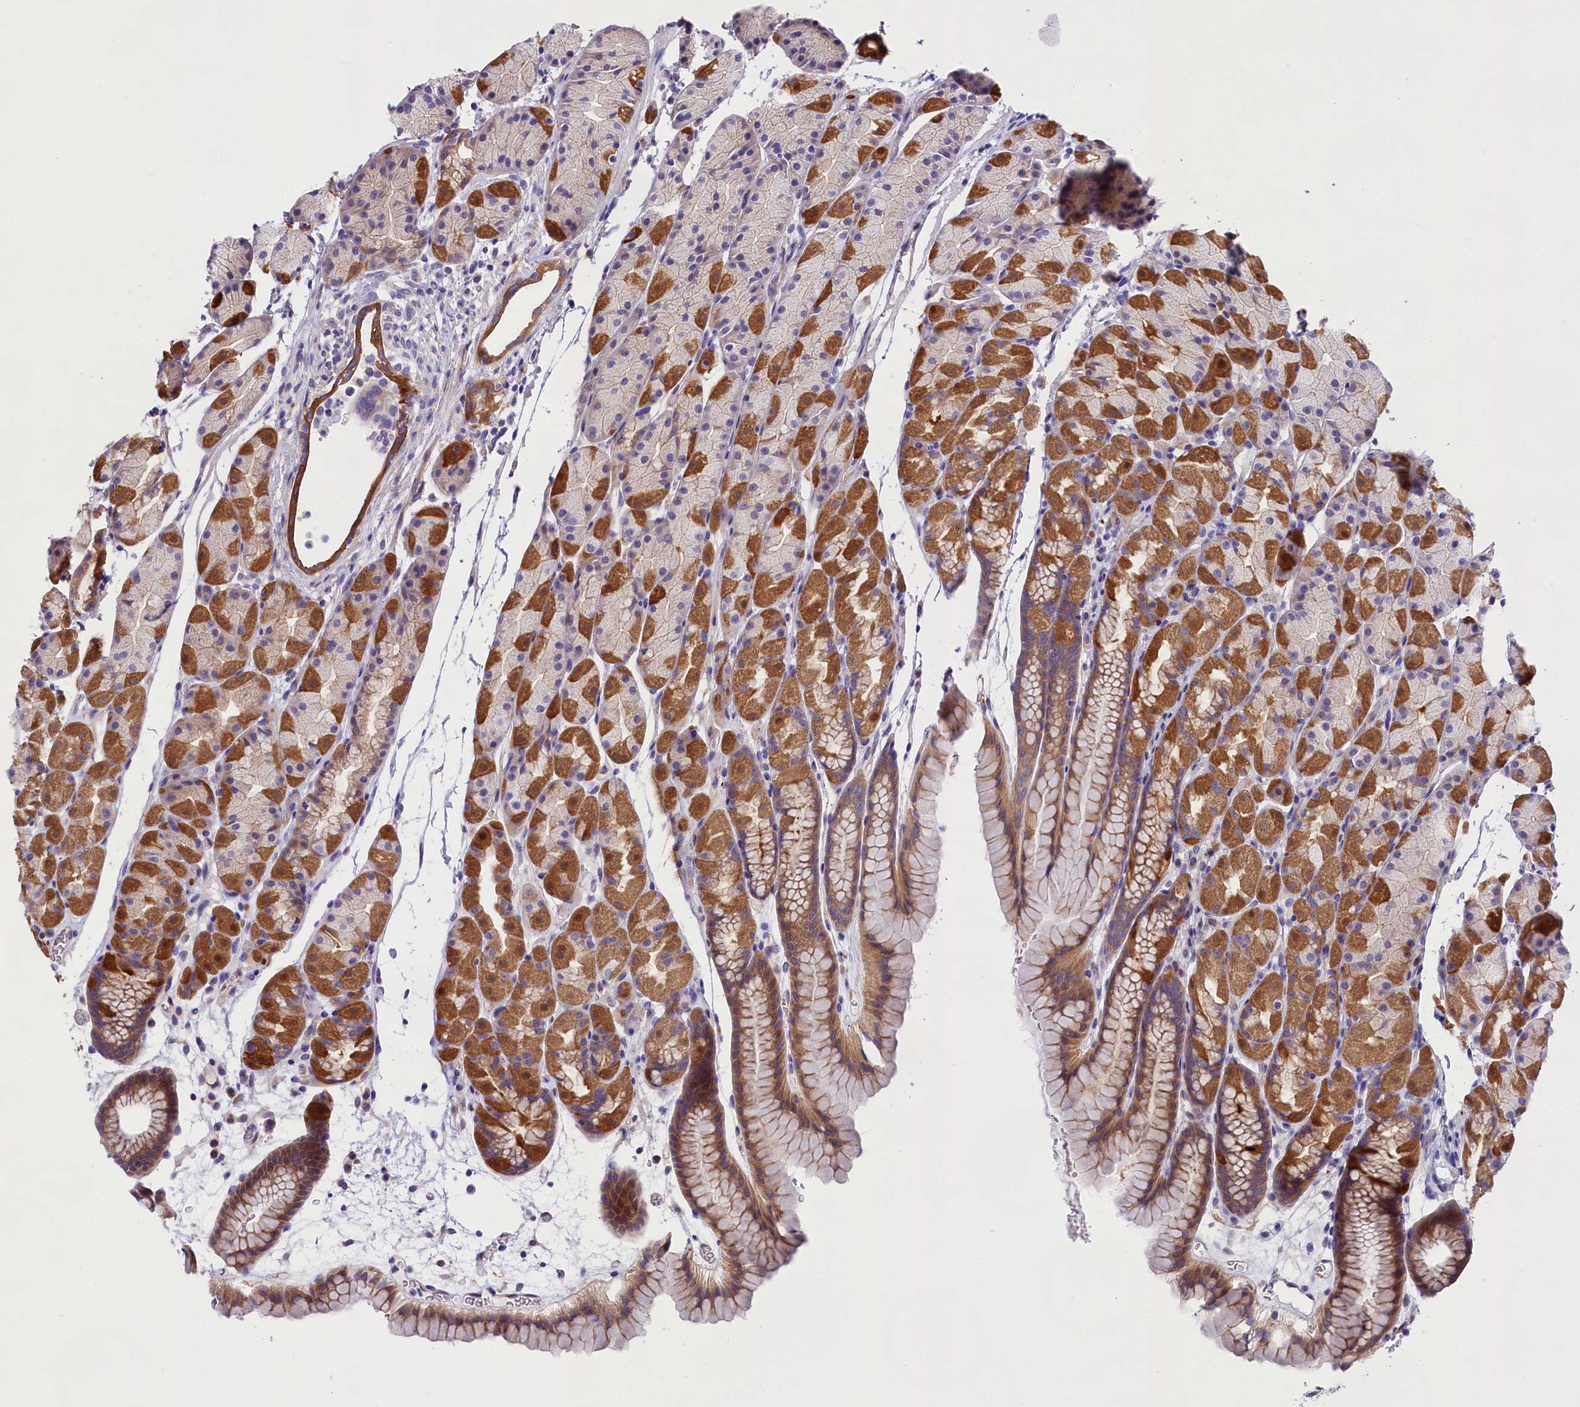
{"staining": {"intensity": "strong", "quantity": "25%-75%", "location": "cytoplasmic/membranous"}, "tissue": "stomach", "cell_type": "Glandular cells", "image_type": "normal", "snomed": [{"axis": "morphology", "description": "Normal tissue, NOS"}, {"axis": "topography", "description": "Stomach, upper"}, {"axis": "topography", "description": "Stomach"}], "caption": "Brown immunohistochemical staining in normal human stomach displays strong cytoplasmic/membranous staining in approximately 25%-75% of glandular cells. Ihc stains the protein of interest in brown and the nuclei are stained blue.", "gene": "PPP1R13L", "patient": {"sex": "male", "age": 47}}